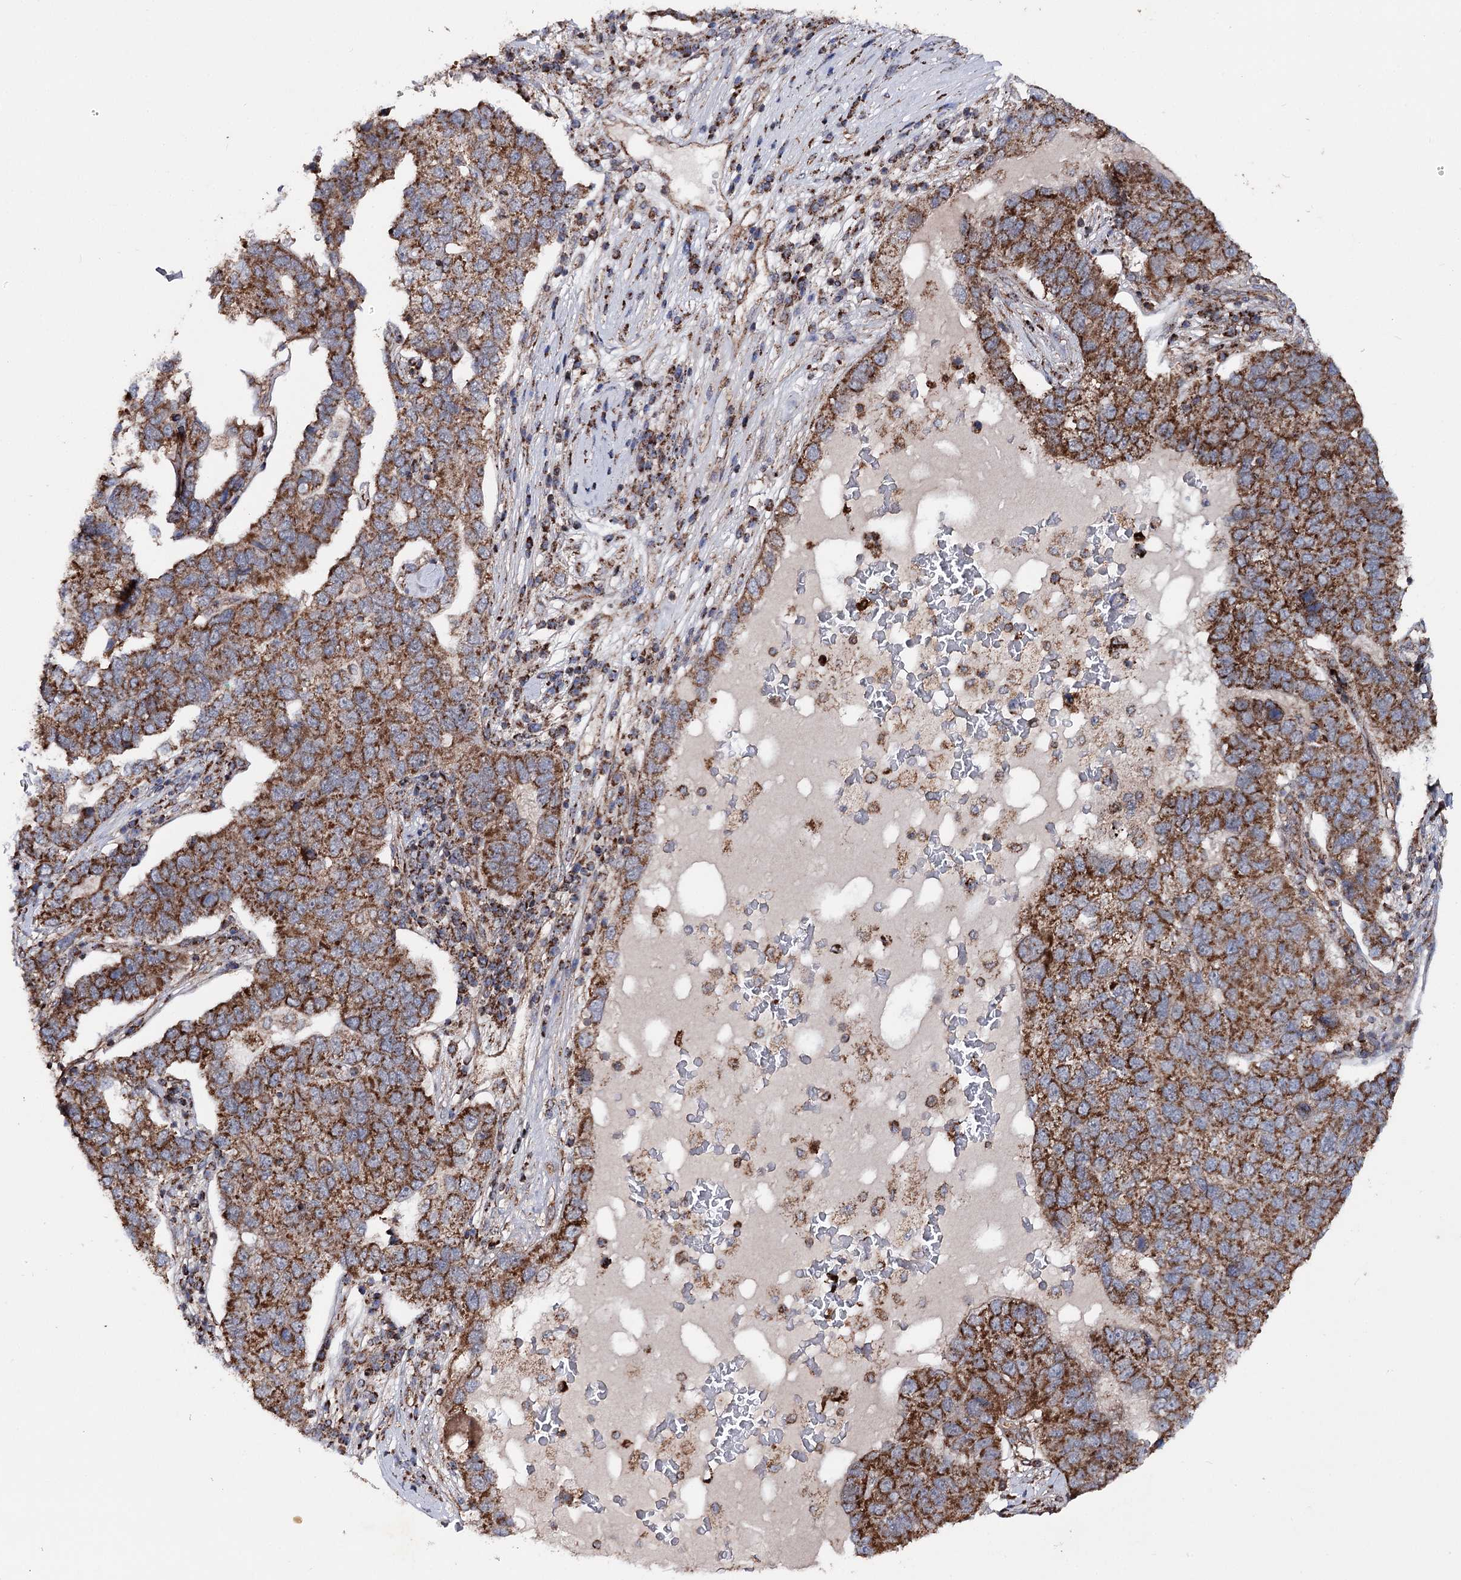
{"staining": {"intensity": "strong", "quantity": ">75%", "location": "cytoplasmic/membranous"}, "tissue": "pancreatic cancer", "cell_type": "Tumor cells", "image_type": "cancer", "snomed": [{"axis": "morphology", "description": "Adenocarcinoma, NOS"}, {"axis": "topography", "description": "Pancreas"}], "caption": "Adenocarcinoma (pancreatic) stained with a brown dye reveals strong cytoplasmic/membranous positive expression in about >75% of tumor cells.", "gene": "FGFR1OP2", "patient": {"sex": "female", "age": 61}}